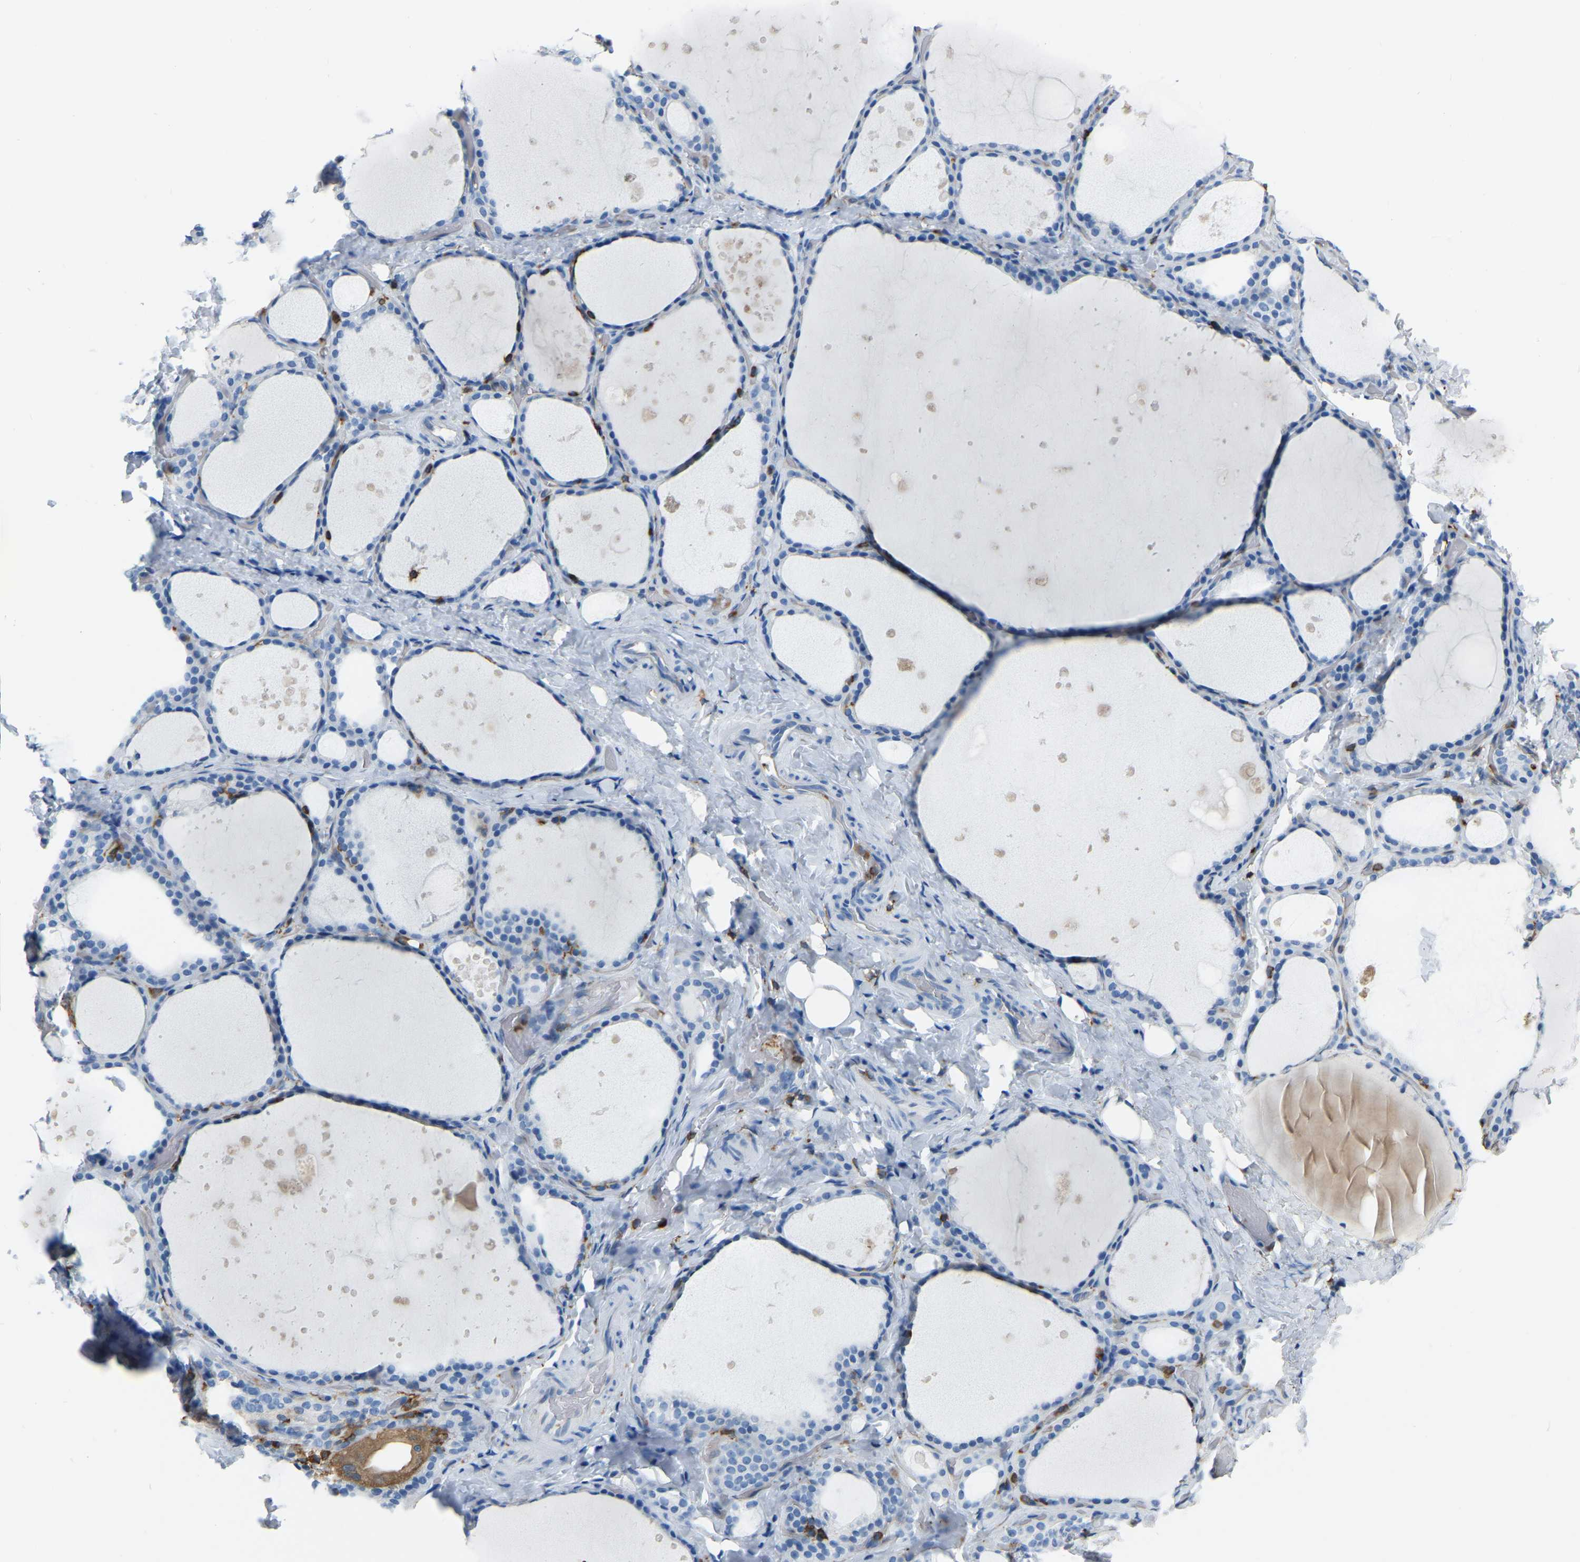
{"staining": {"intensity": "negative", "quantity": "none", "location": "none"}, "tissue": "thyroid gland", "cell_type": "Glandular cells", "image_type": "normal", "snomed": [{"axis": "morphology", "description": "Normal tissue, NOS"}, {"axis": "topography", "description": "Thyroid gland"}], "caption": "This image is of unremarkable thyroid gland stained with IHC to label a protein in brown with the nuclei are counter-stained blue. There is no expression in glandular cells.", "gene": "ARHGAP45", "patient": {"sex": "female", "age": 44}}